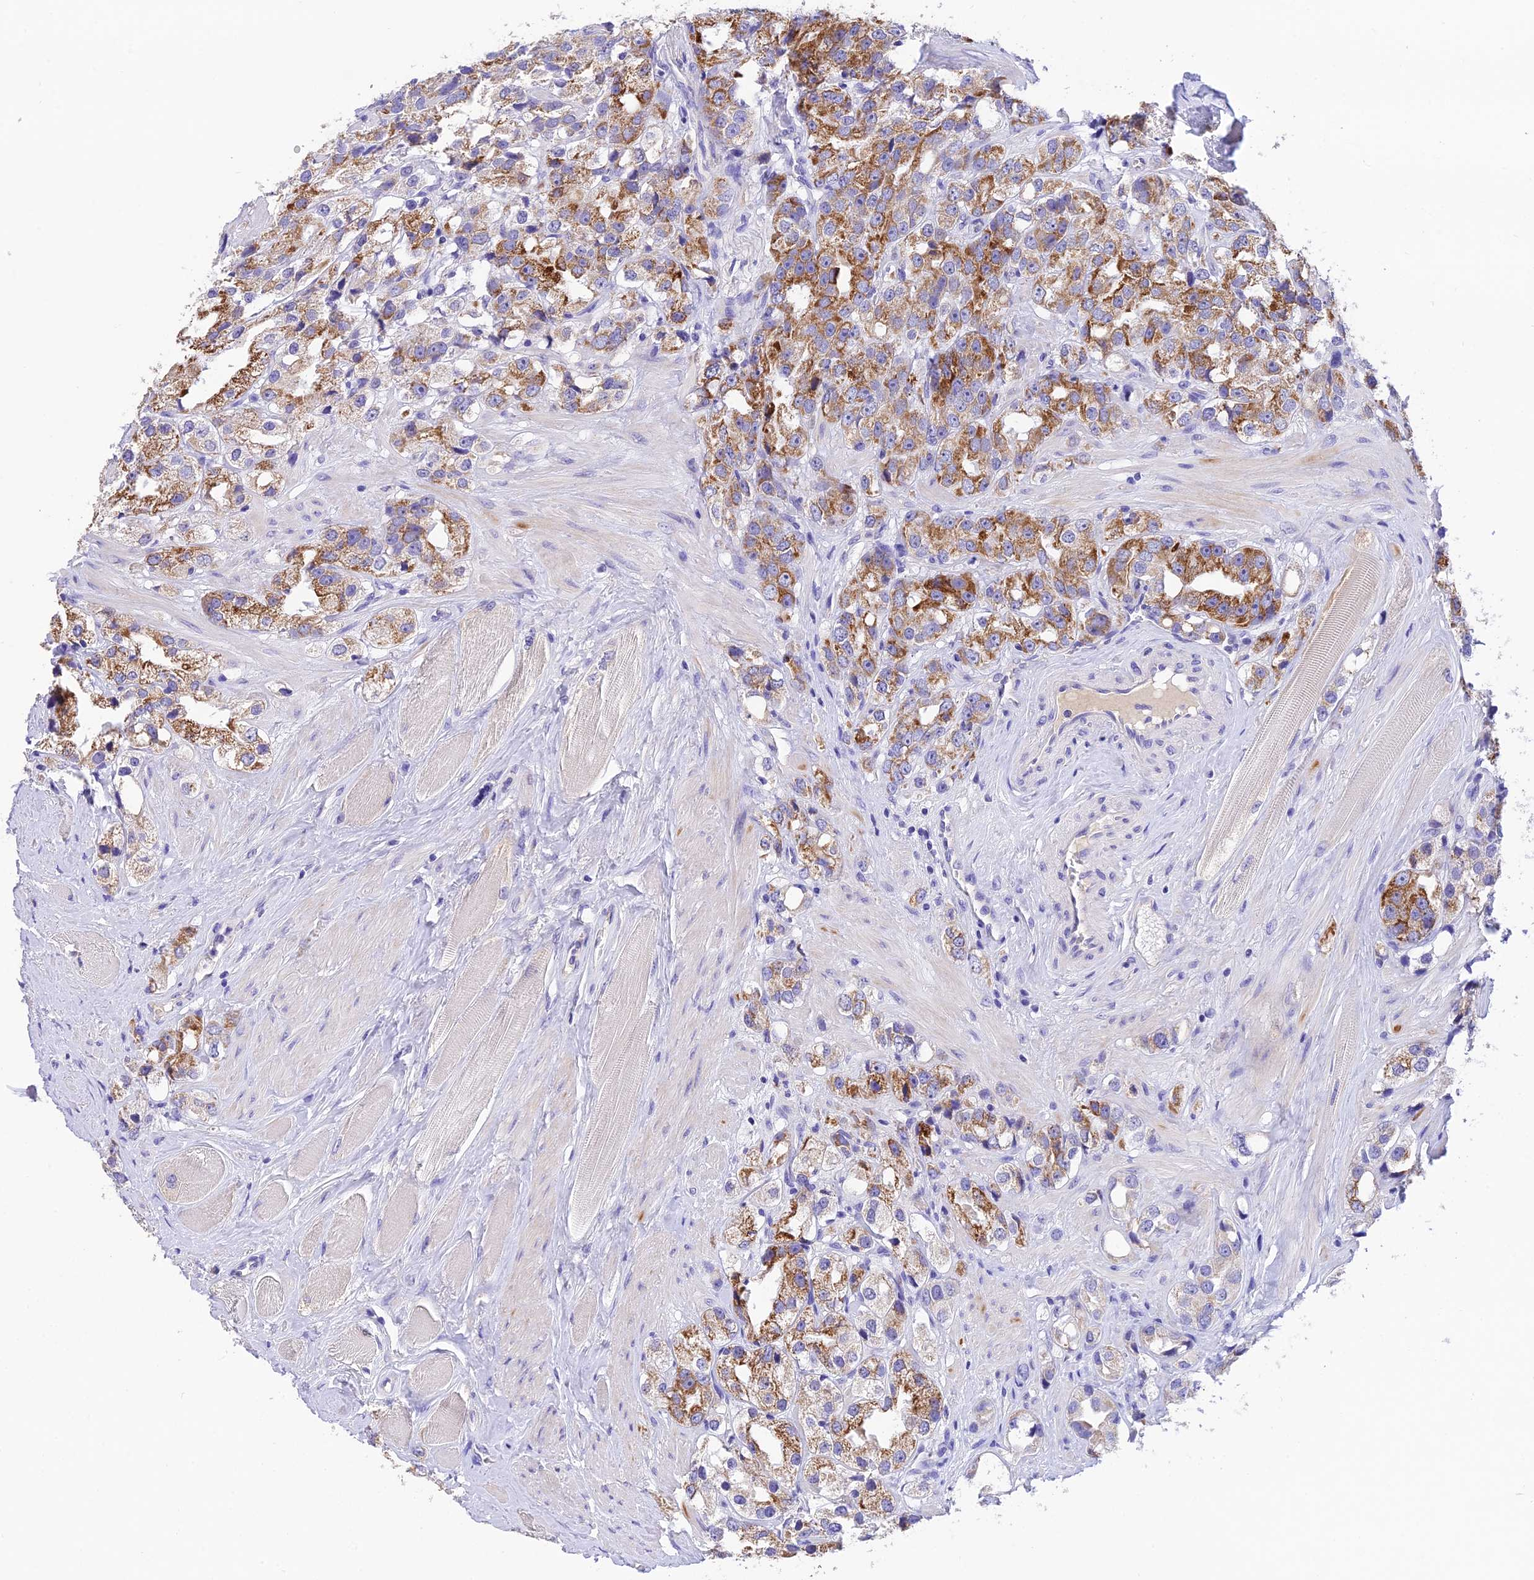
{"staining": {"intensity": "moderate", "quantity": "25%-75%", "location": "cytoplasmic/membranous"}, "tissue": "prostate cancer", "cell_type": "Tumor cells", "image_type": "cancer", "snomed": [{"axis": "morphology", "description": "Adenocarcinoma, NOS"}, {"axis": "topography", "description": "Prostate"}], "caption": "Immunohistochemistry photomicrograph of neoplastic tissue: prostate cancer (adenocarcinoma) stained using immunohistochemistry reveals medium levels of moderate protein expression localized specifically in the cytoplasmic/membranous of tumor cells, appearing as a cytoplasmic/membranous brown color.", "gene": "MS4A5", "patient": {"sex": "male", "age": 79}}